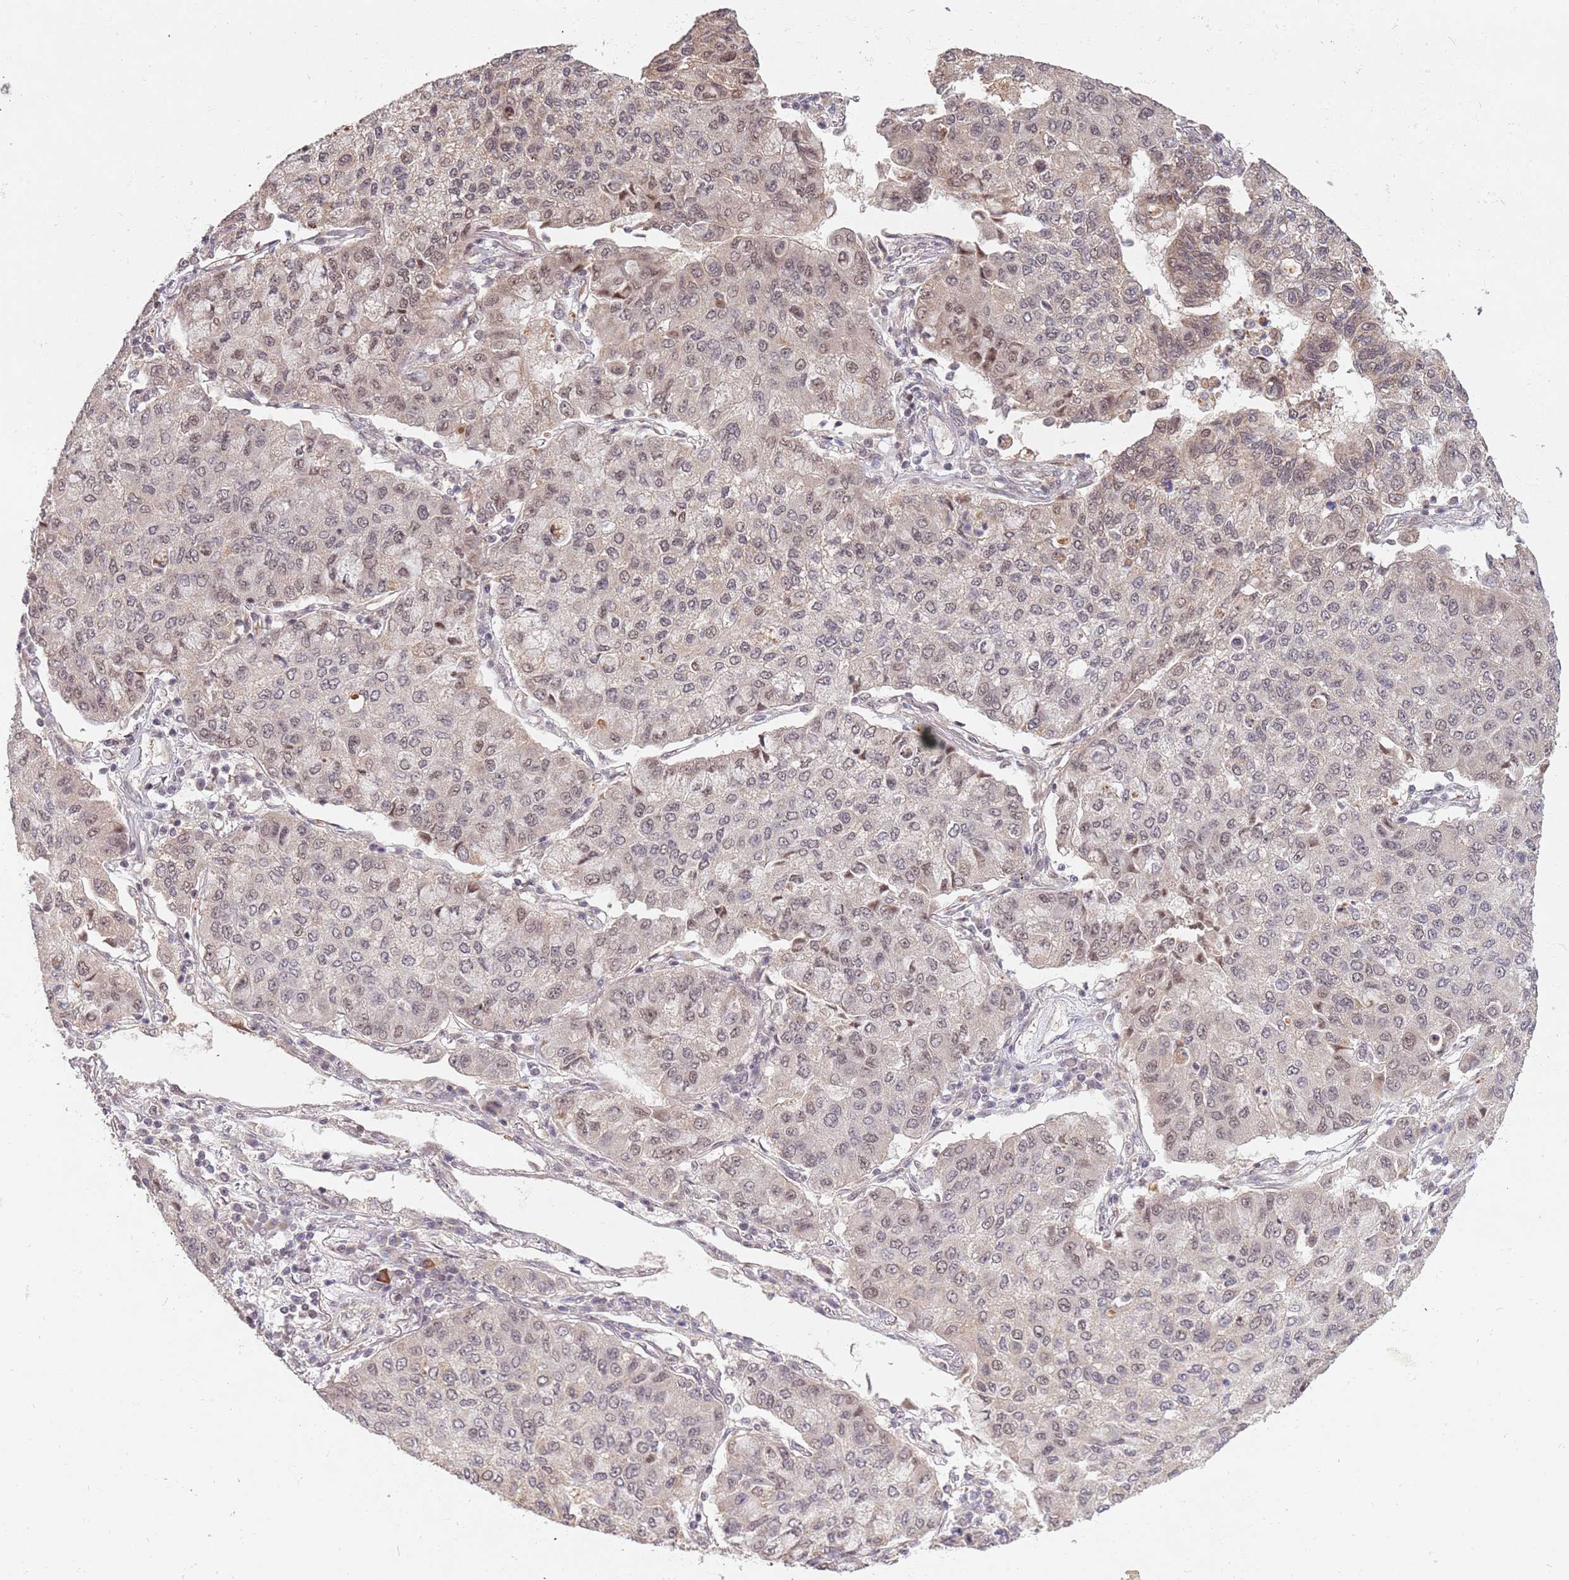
{"staining": {"intensity": "weak", "quantity": "<25%", "location": "nuclear"}, "tissue": "lung cancer", "cell_type": "Tumor cells", "image_type": "cancer", "snomed": [{"axis": "morphology", "description": "Squamous cell carcinoma, NOS"}, {"axis": "topography", "description": "Lung"}], "caption": "Micrograph shows no protein positivity in tumor cells of lung cancer tissue.", "gene": "SUDS3", "patient": {"sex": "male", "age": 74}}